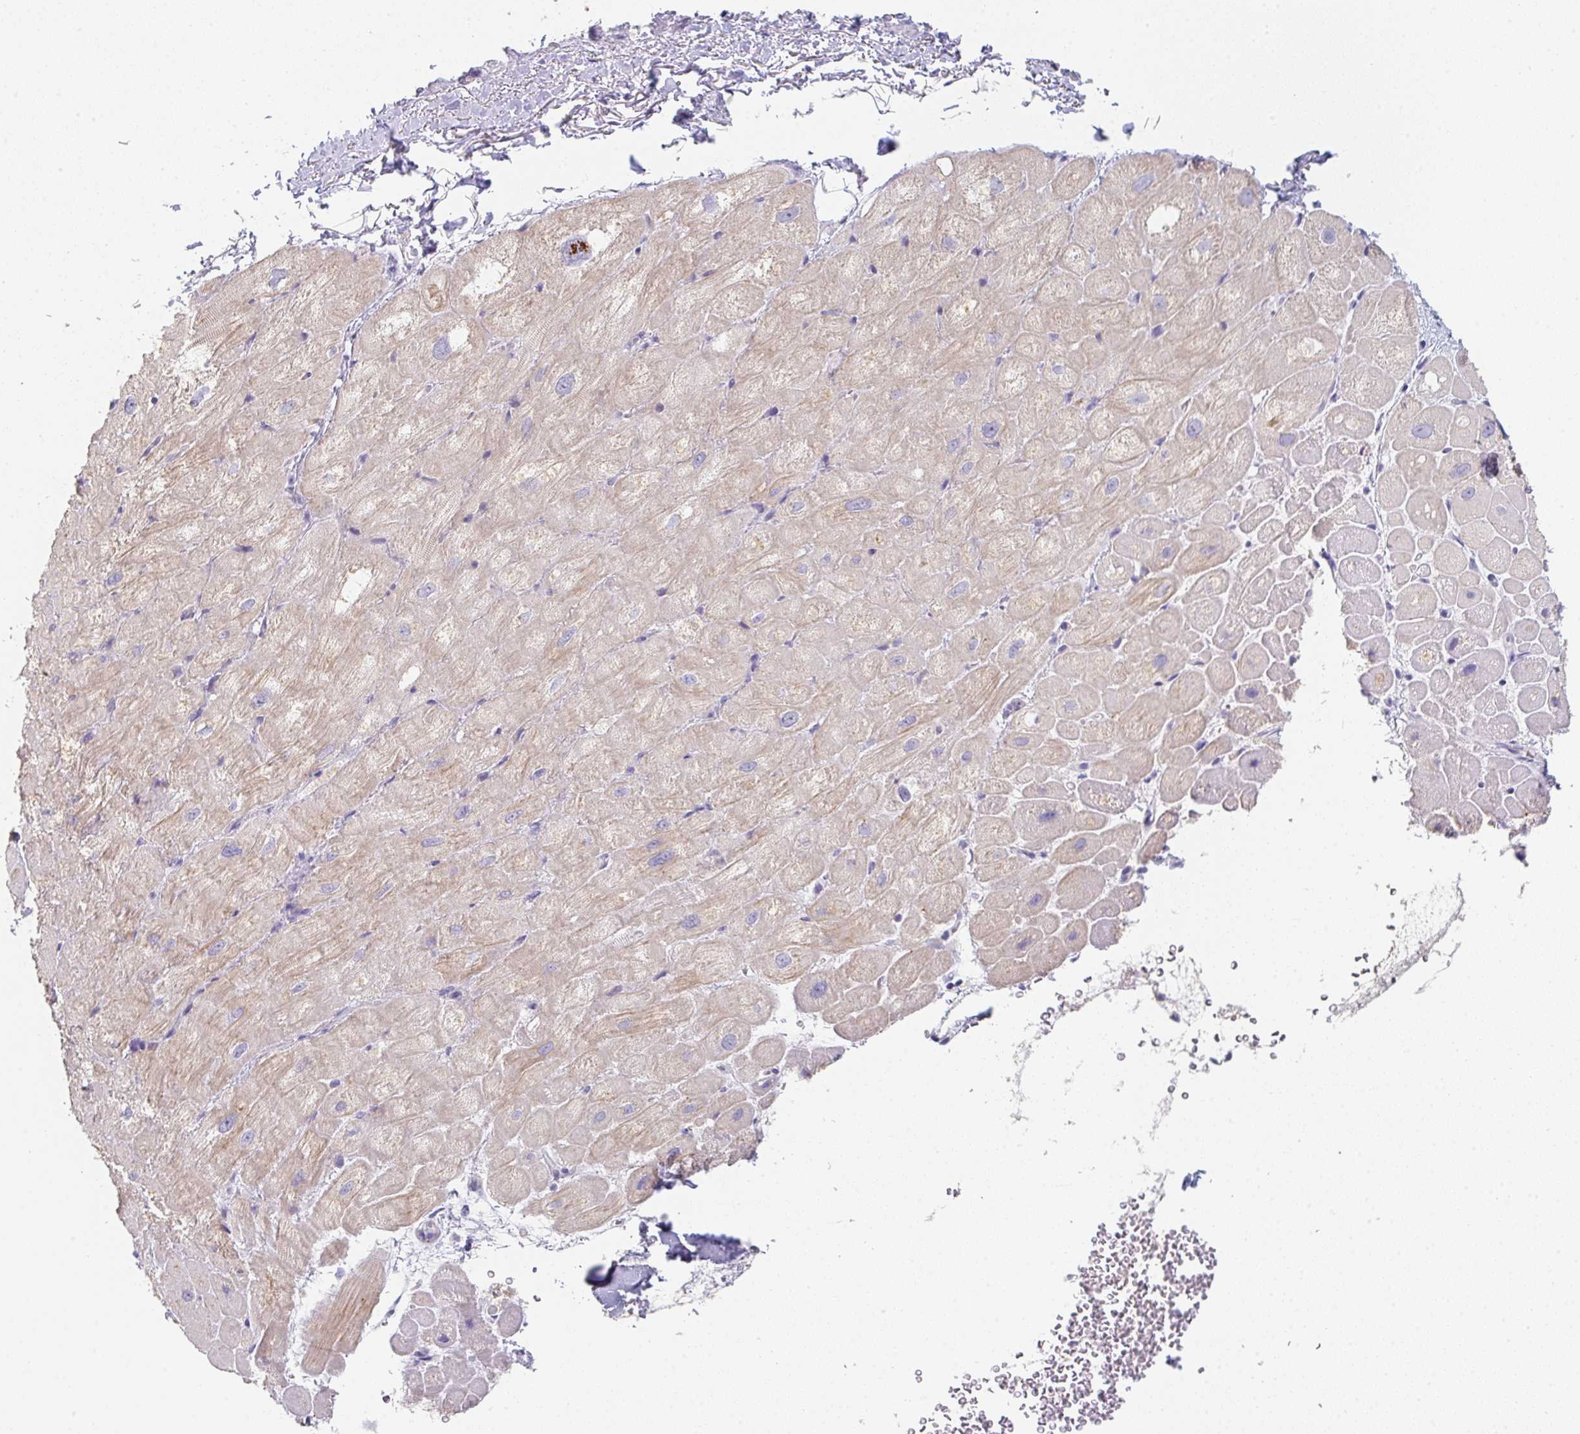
{"staining": {"intensity": "moderate", "quantity": "25%-75%", "location": "cytoplasmic/membranous"}, "tissue": "heart muscle", "cell_type": "Cardiomyocytes", "image_type": "normal", "snomed": [{"axis": "morphology", "description": "Normal tissue, NOS"}, {"axis": "topography", "description": "Heart"}], "caption": "Protein expression analysis of normal heart muscle demonstrates moderate cytoplasmic/membranous expression in about 25%-75% of cardiomyocytes.", "gene": "C1QTNF8", "patient": {"sex": "male", "age": 62}}